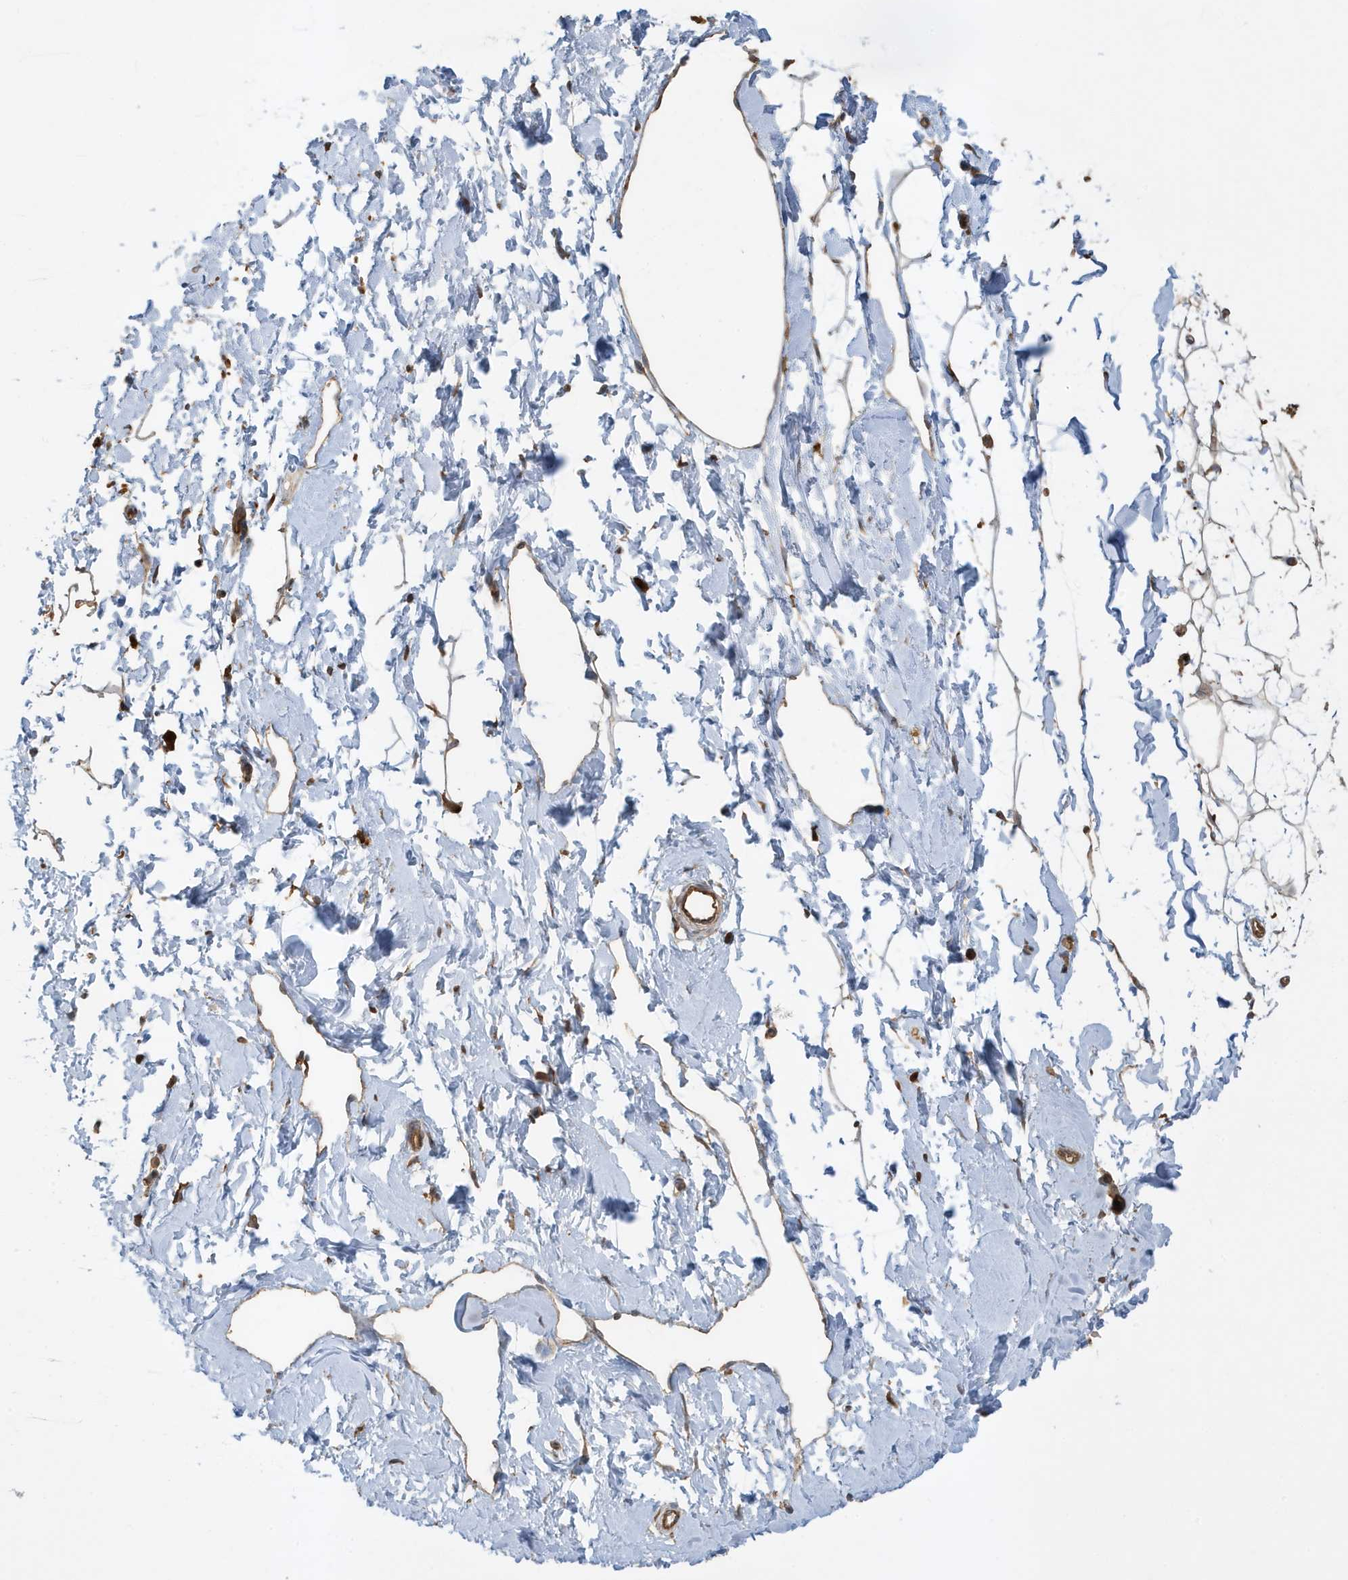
{"staining": {"intensity": "weak", "quantity": "25%-75%", "location": "cytoplasmic/membranous"}, "tissue": "adipose tissue", "cell_type": "Adipocytes", "image_type": "normal", "snomed": [{"axis": "morphology", "description": "Normal tissue, NOS"}, {"axis": "topography", "description": "Breast"}], "caption": "Immunohistochemical staining of unremarkable human adipose tissue reveals 25%-75% levels of weak cytoplasmic/membranous protein staining in approximately 25%-75% of adipocytes.", "gene": "ABTB1", "patient": {"sex": "female", "age": 23}}